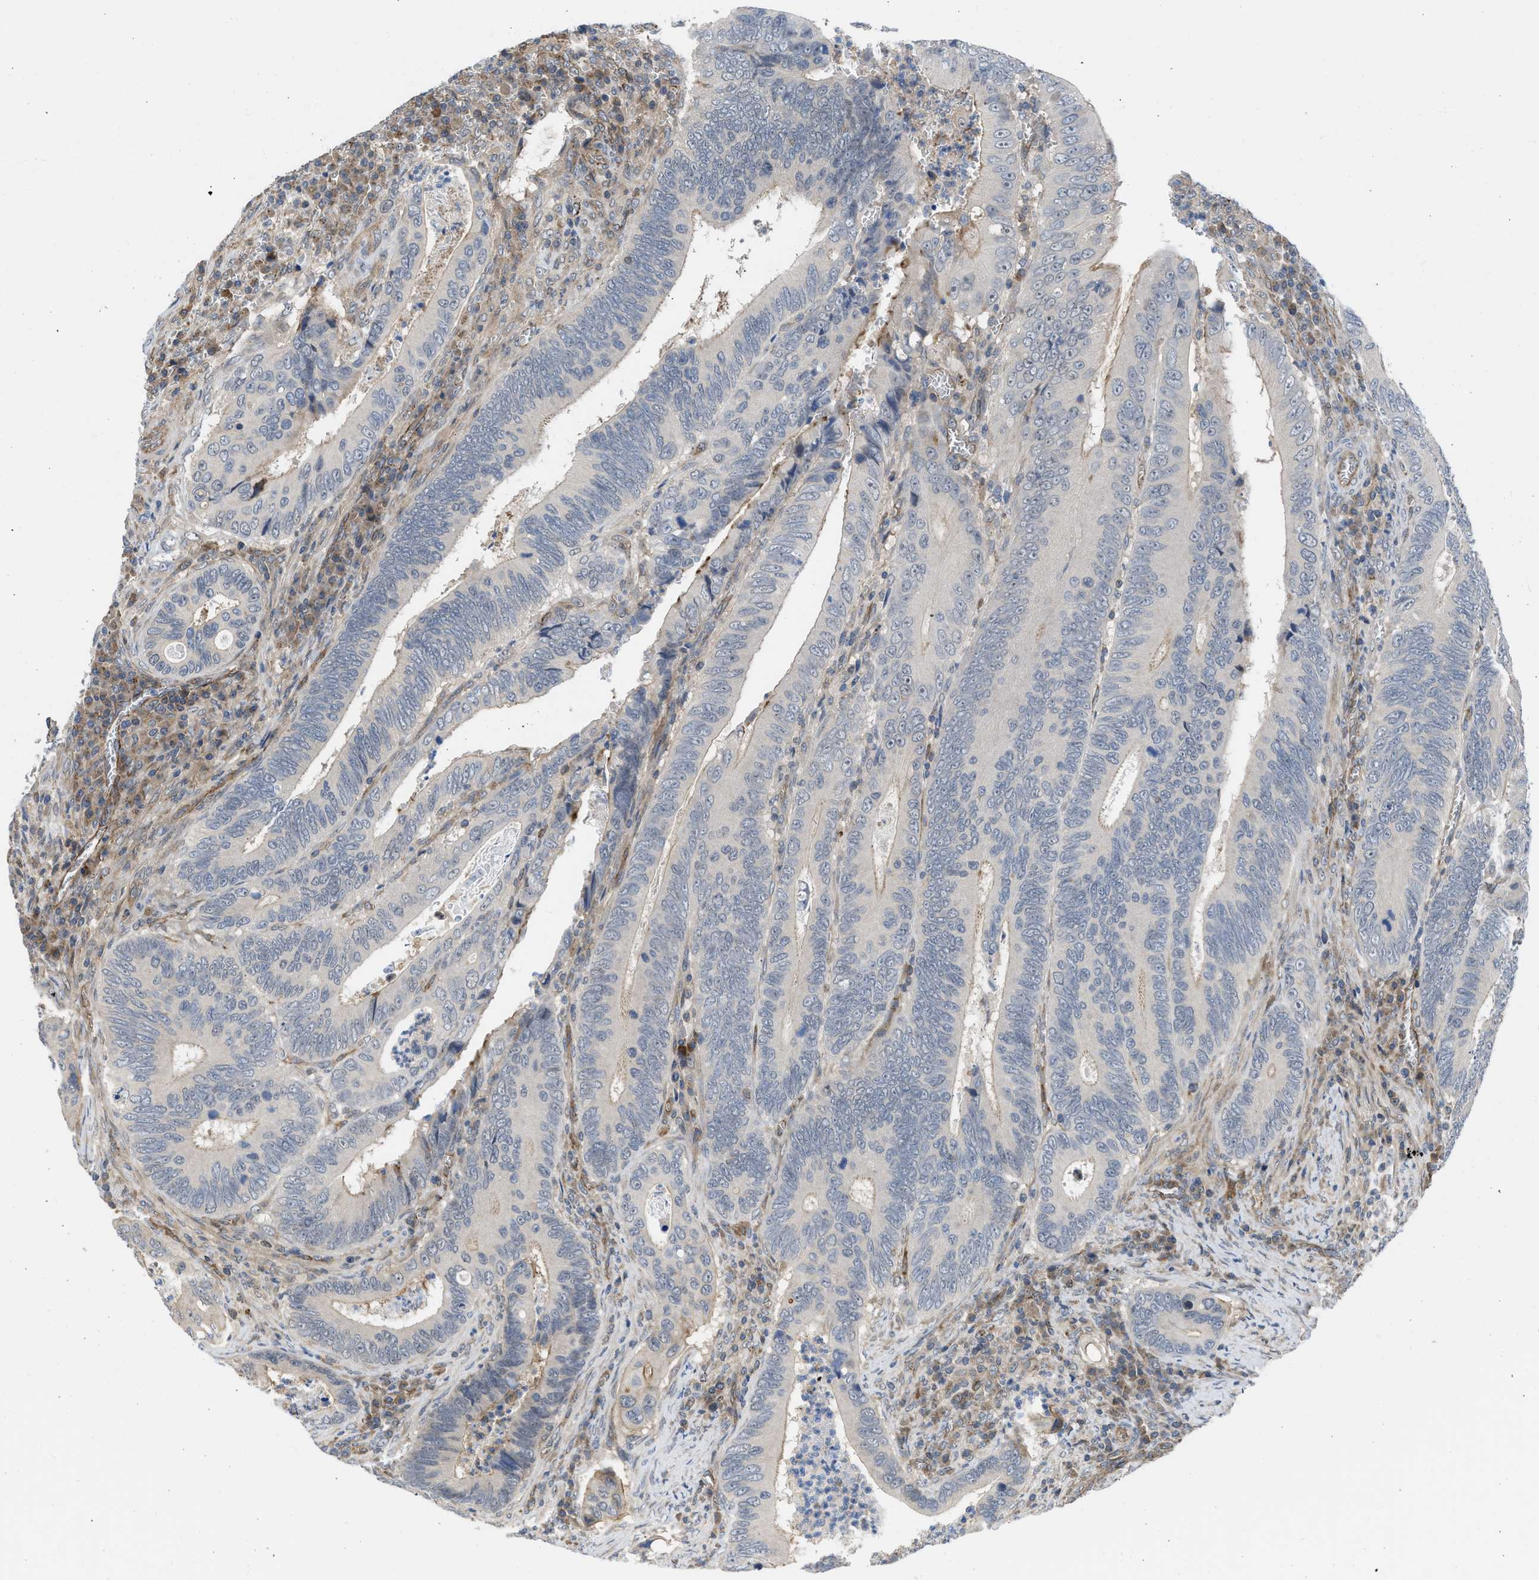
{"staining": {"intensity": "negative", "quantity": "none", "location": "none"}, "tissue": "colorectal cancer", "cell_type": "Tumor cells", "image_type": "cancer", "snomed": [{"axis": "morphology", "description": "Inflammation, NOS"}, {"axis": "morphology", "description": "Adenocarcinoma, NOS"}, {"axis": "topography", "description": "Colon"}], "caption": "Tumor cells show no significant protein expression in colorectal cancer (adenocarcinoma).", "gene": "GPATCH2L", "patient": {"sex": "male", "age": 72}}